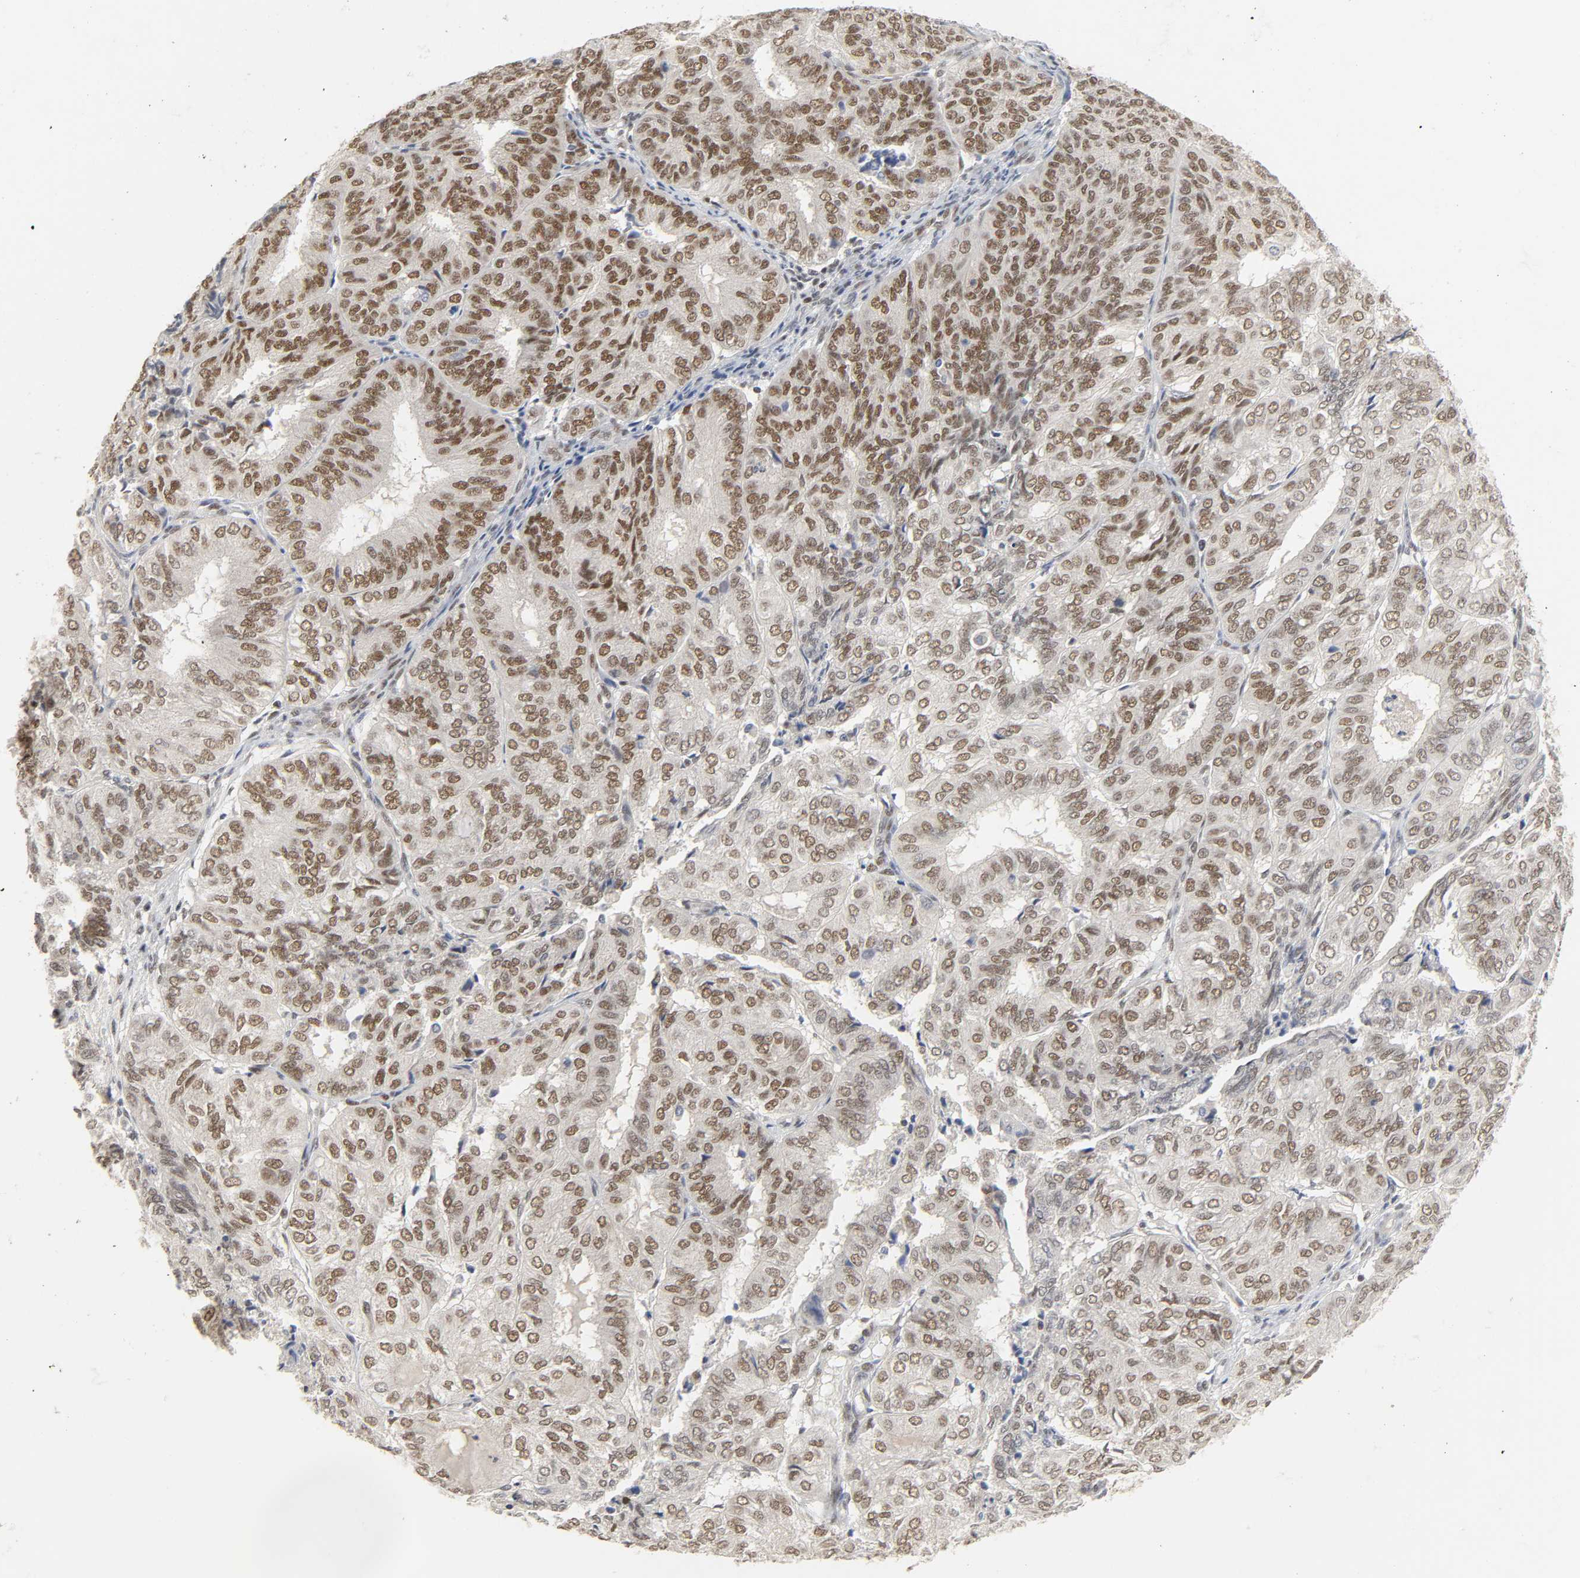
{"staining": {"intensity": "moderate", "quantity": ">75%", "location": "nuclear"}, "tissue": "endometrial cancer", "cell_type": "Tumor cells", "image_type": "cancer", "snomed": [{"axis": "morphology", "description": "Adenocarcinoma, NOS"}, {"axis": "topography", "description": "Uterus"}], "caption": "Endometrial adenocarcinoma tissue exhibits moderate nuclear staining in approximately >75% of tumor cells, visualized by immunohistochemistry. (brown staining indicates protein expression, while blue staining denotes nuclei).", "gene": "NCOA6", "patient": {"sex": "female", "age": 60}}